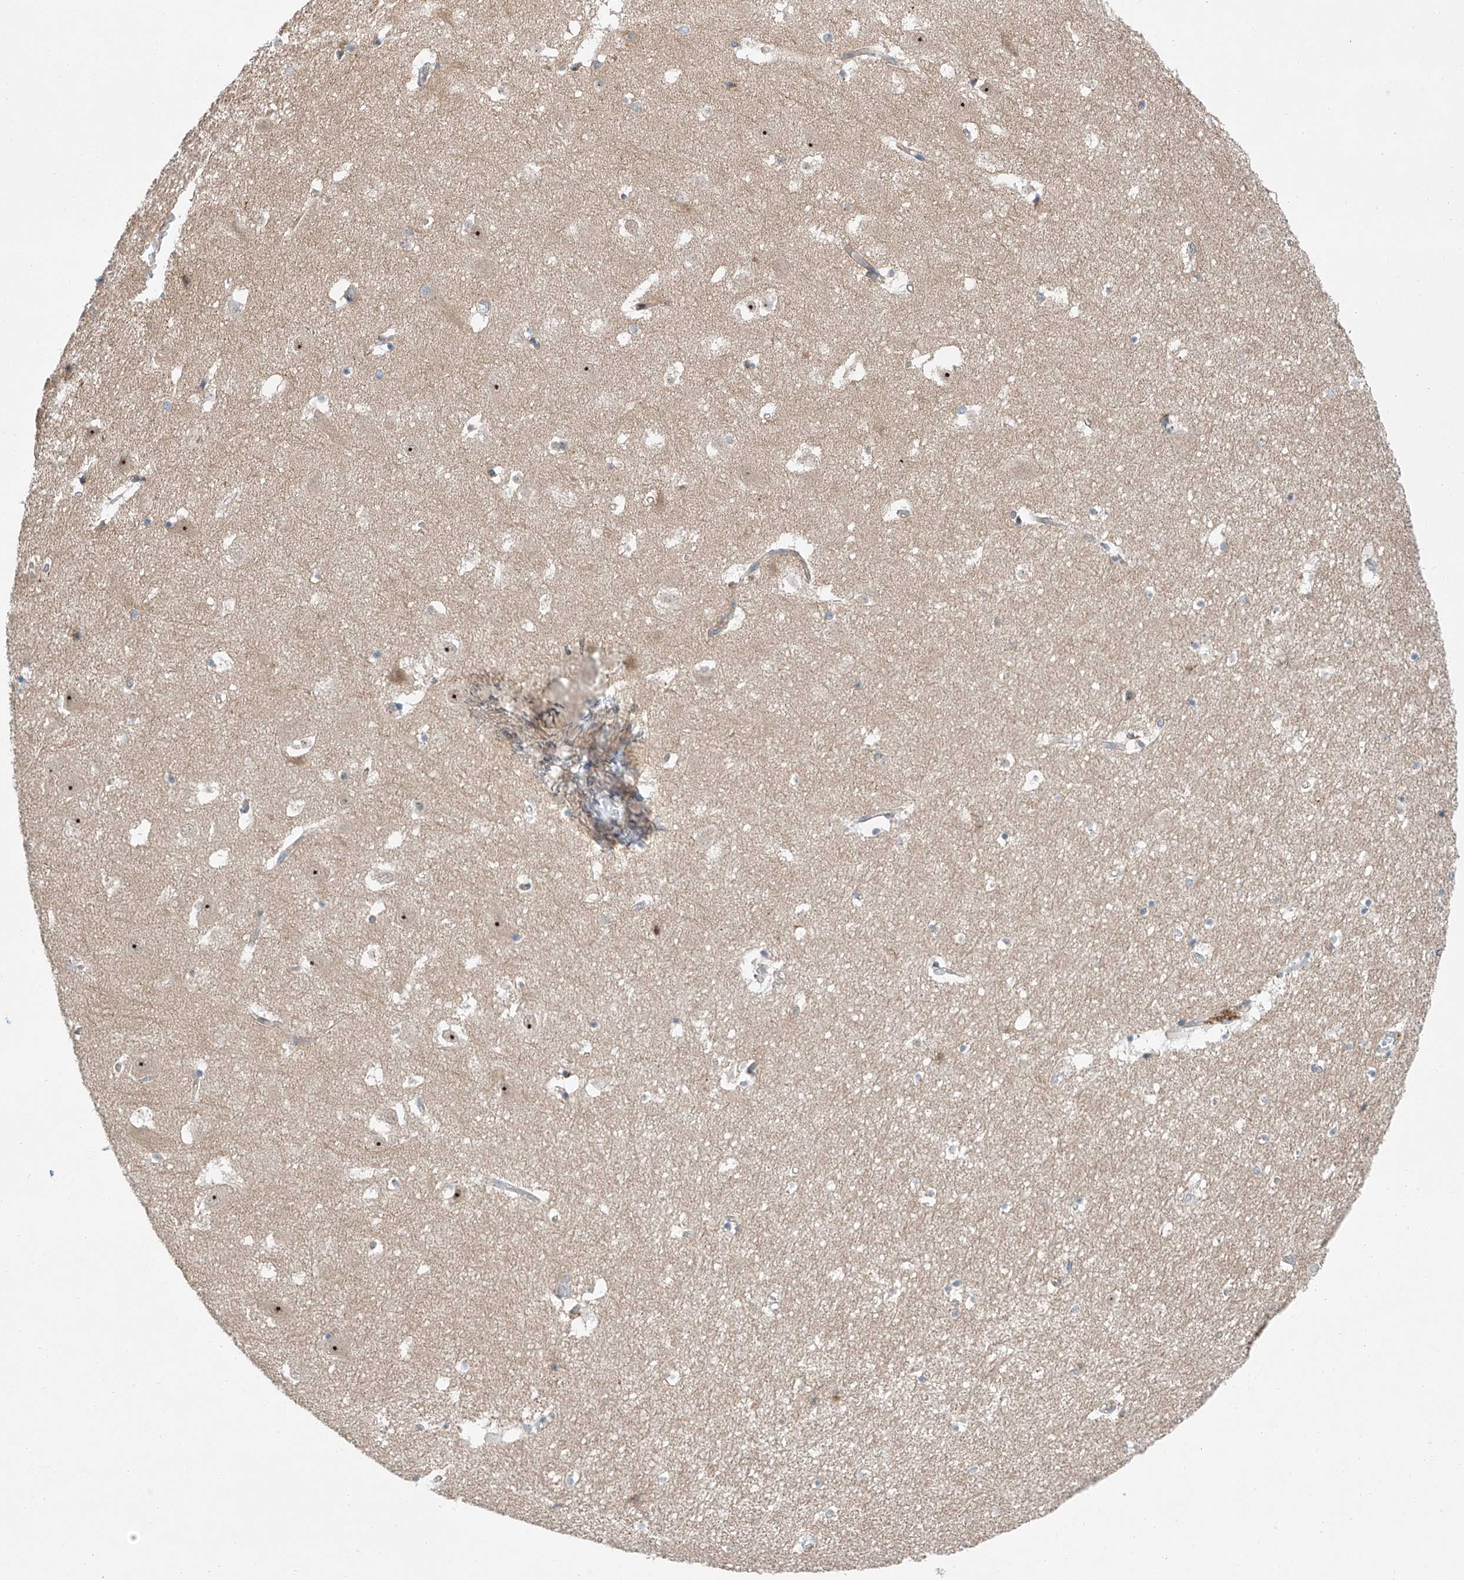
{"staining": {"intensity": "weak", "quantity": "<25%", "location": "cytoplasmic/membranous"}, "tissue": "hippocampus", "cell_type": "Glial cells", "image_type": "normal", "snomed": [{"axis": "morphology", "description": "Normal tissue, NOS"}, {"axis": "topography", "description": "Hippocampus"}], "caption": "This is an immunohistochemistry (IHC) photomicrograph of benign human hippocampus. There is no staining in glial cells.", "gene": "CLDND1", "patient": {"sex": "female", "age": 52}}